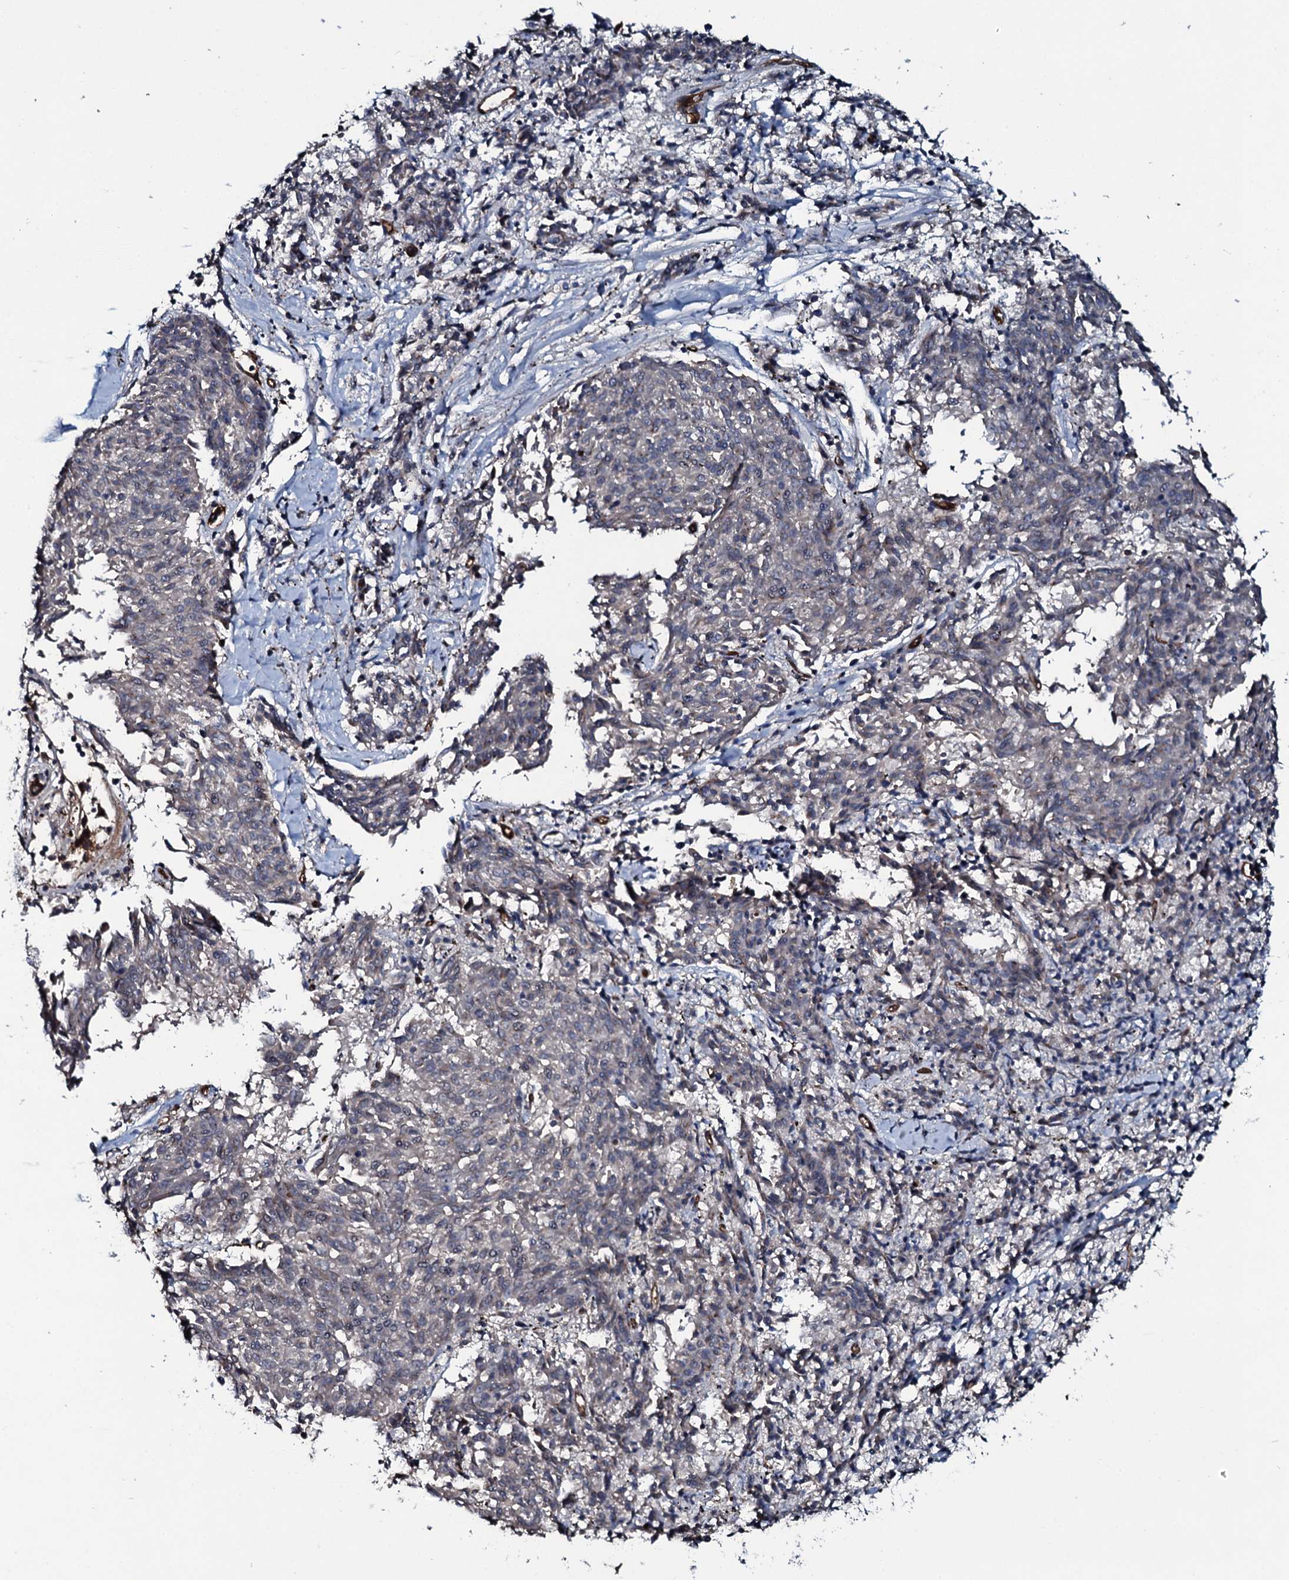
{"staining": {"intensity": "negative", "quantity": "none", "location": "none"}, "tissue": "melanoma", "cell_type": "Tumor cells", "image_type": "cancer", "snomed": [{"axis": "morphology", "description": "Malignant melanoma, NOS"}, {"axis": "topography", "description": "Skin"}], "caption": "This is a histopathology image of immunohistochemistry staining of malignant melanoma, which shows no expression in tumor cells.", "gene": "CLEC14A", "patient": {"sex": "female", "age": 72}}